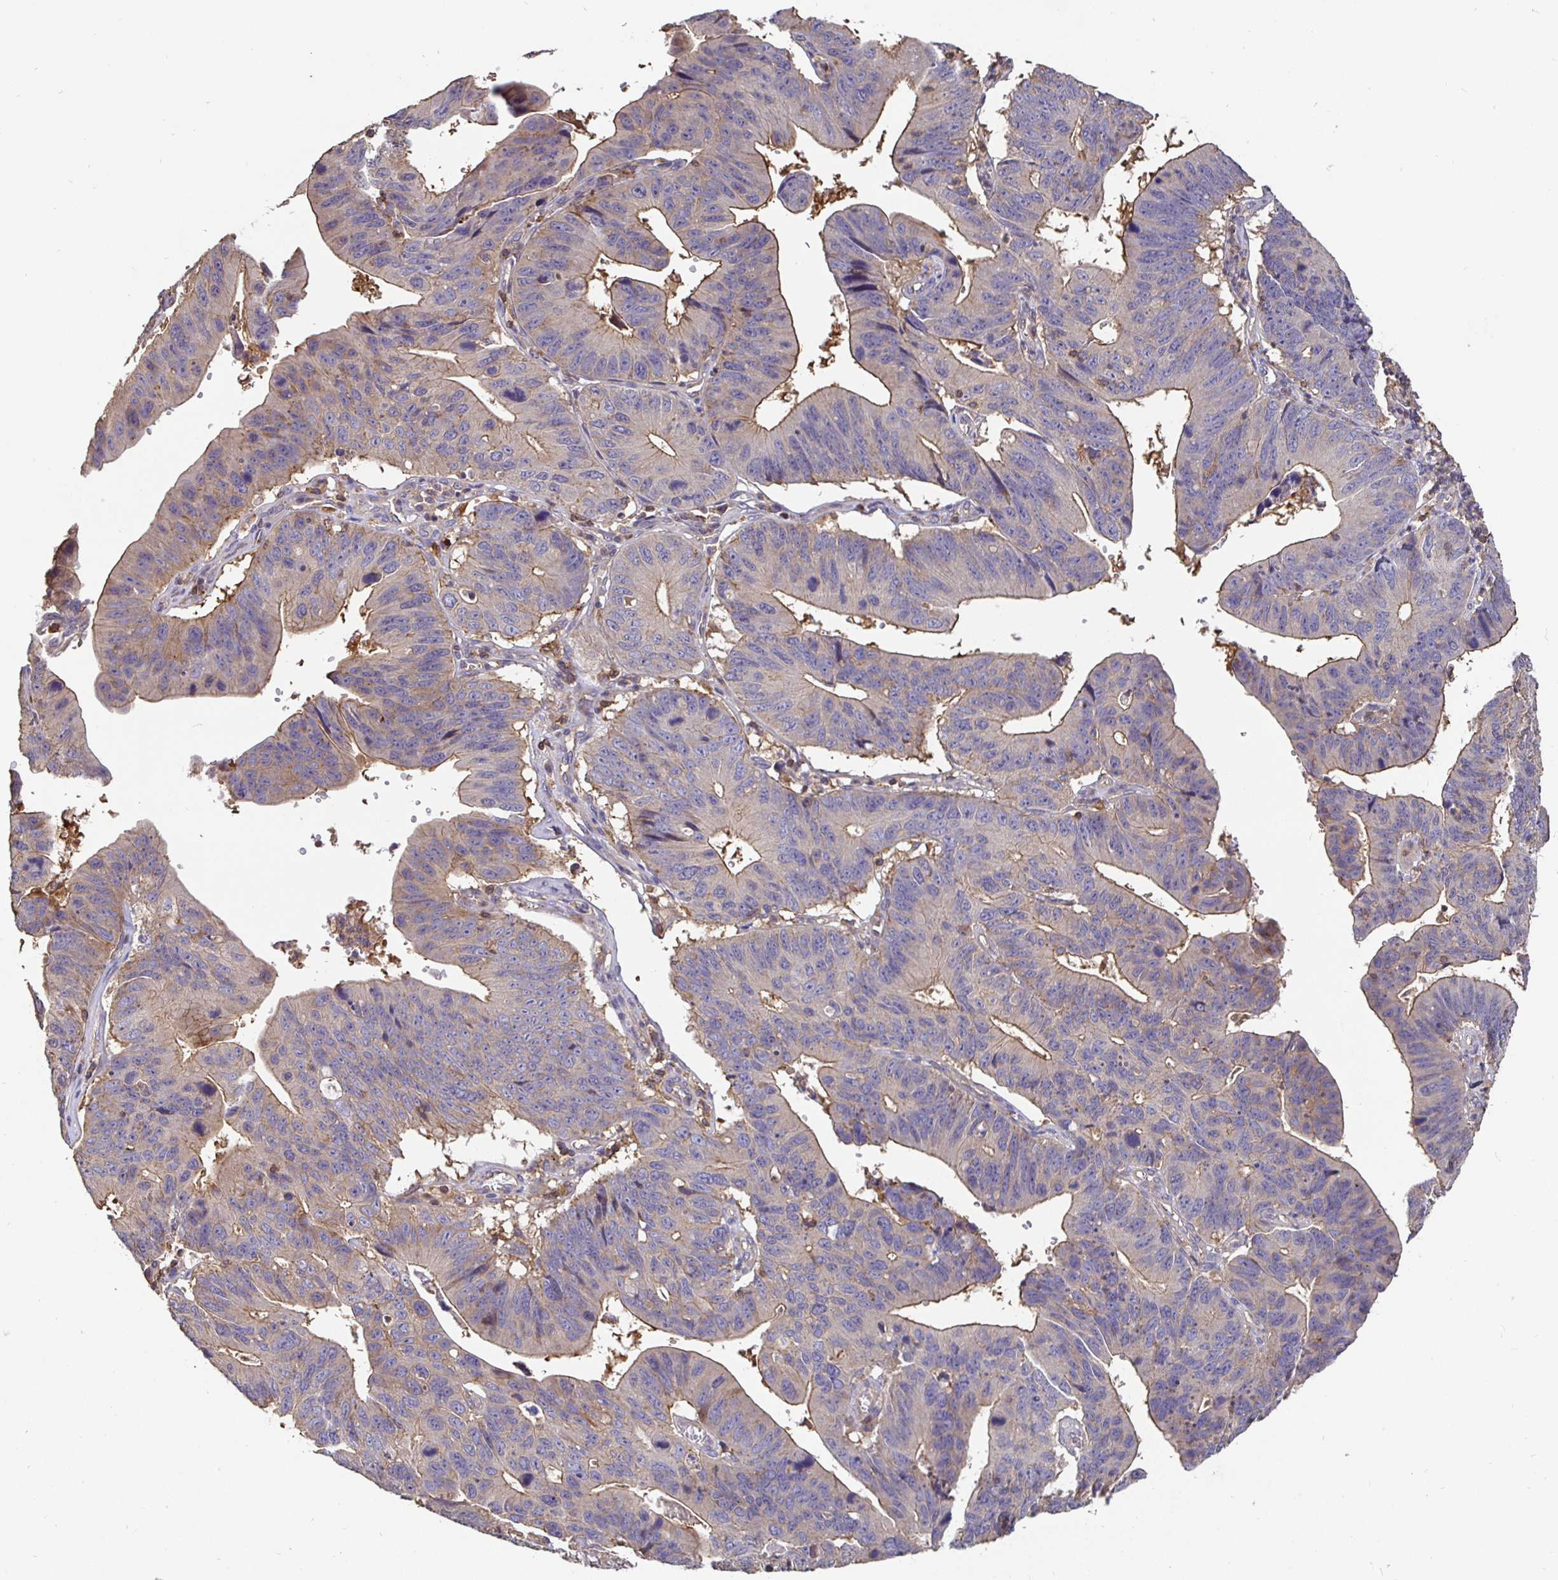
{"staining": {"intensity": "moderate", "quantity": "25%-75%", "location": "cytoplasmic/membranous"}, "tissue": "stomach cancer", "cell_type": "Tumor cells", "image_type": "cancer", "snomed": [{"axis": "morphology", "description": "Adenocarcinoma, NOS"}, {"axis": "topography", "description": "Stomach"}], "caption": "There is medium levels of moderate cytoplasmic/membranous staining in tumor cells of stomach cancer (adenocarcinoma), as demonstrated by immunohistochemical staining (brown color).", "gene": "C1QTNF7", "patient": {"sex": "male", "age": 59}}